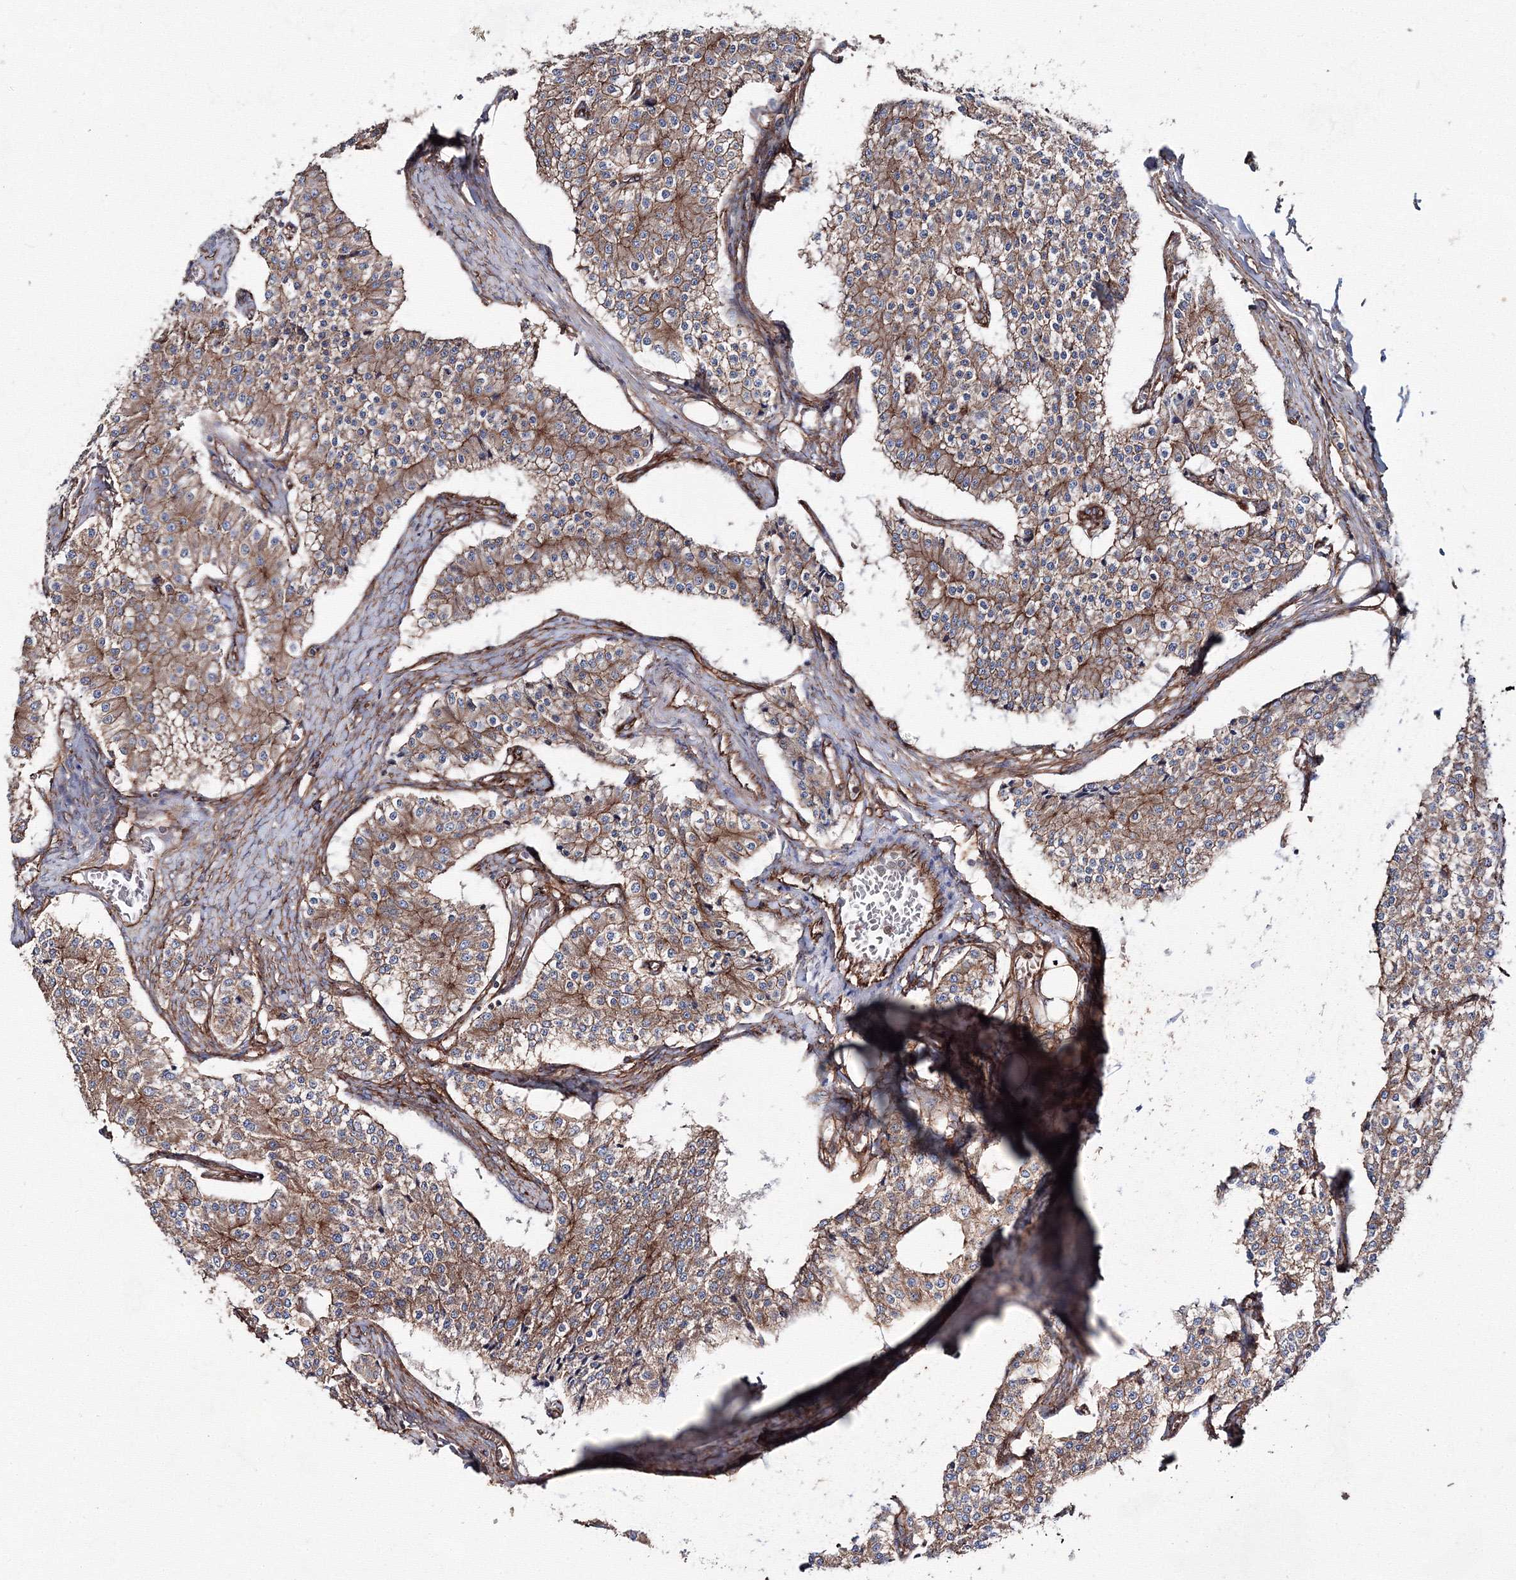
{"staining": {"intensity": "moderate", "quantity": ">75%", "location": "cytoplasmic/membranous"}, "tissue": "carcinoid", "cell_type": "Tumor cells", "image_type": "cancer", "snomed": [{"axis": "morphology", "description": "Carcinoid, malignant, NOS"}, {"axis": "topography", "description": "Colon"}], "caption": "This is an image of immunohistochemistry (IHC) staining of carcinoid, which shows moderate staining in the cytoplasmic/membranous of tumor cells.", "gene": "ANKRD37", "patient": {"sex": "female", "age": 52}}